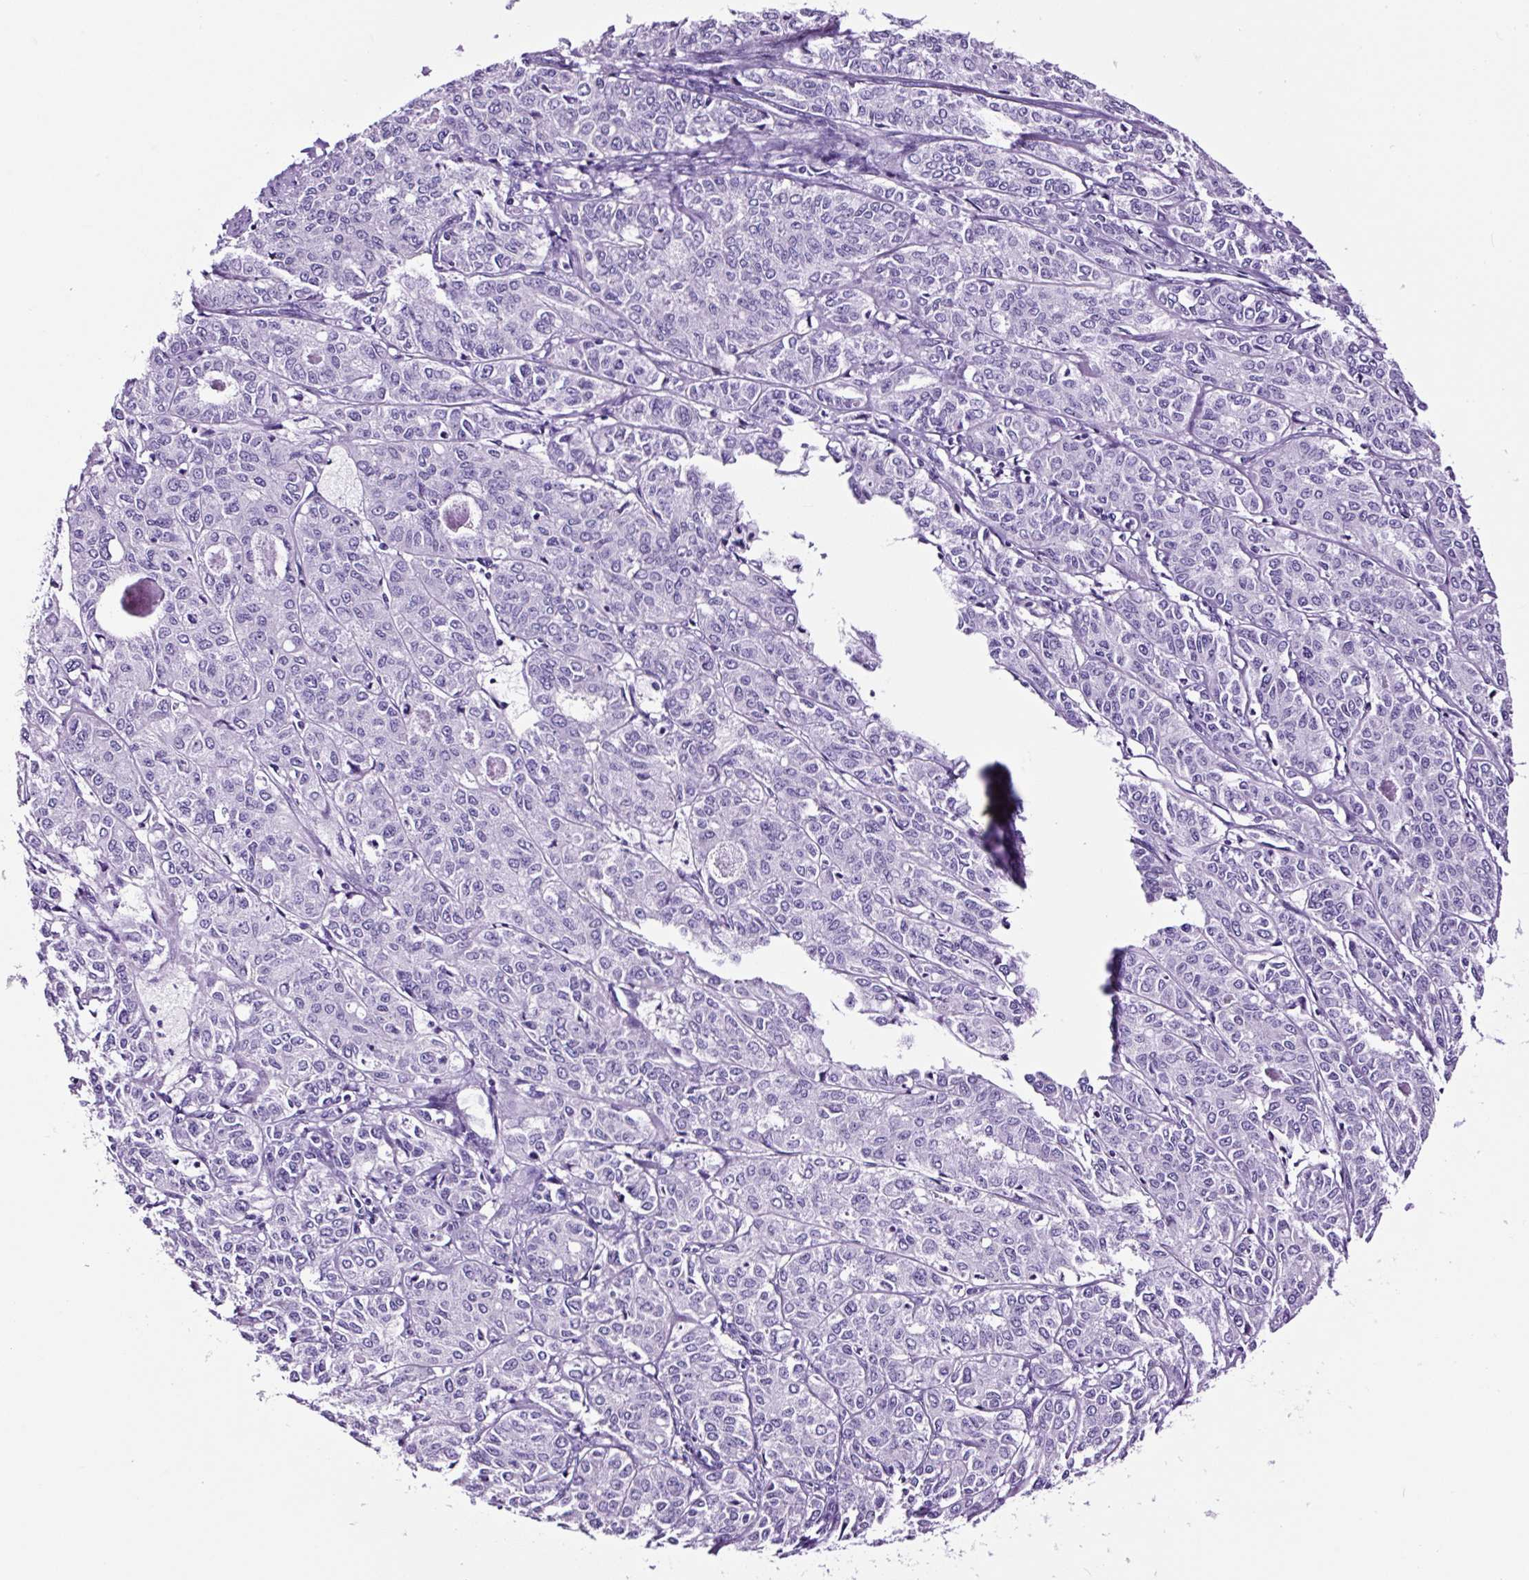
{"staining": {"intensity": "negative", "quantity": "none", "location": "none"}, "tissue": "endometrial cancer", "cell_type": "Tumor cells", "image_type": "cancer", "snomed": [{"axis": "morphology", "description": "Adenocarcinoma, NOS"}, {"axis": "topography", "description": "Endometrium"}], "caption": "Tumor cells show no significant positivity in adenocarcinoma (endometrial).", "gene": "FBXL7", "patient": {"sex": "female", "age": 61}}